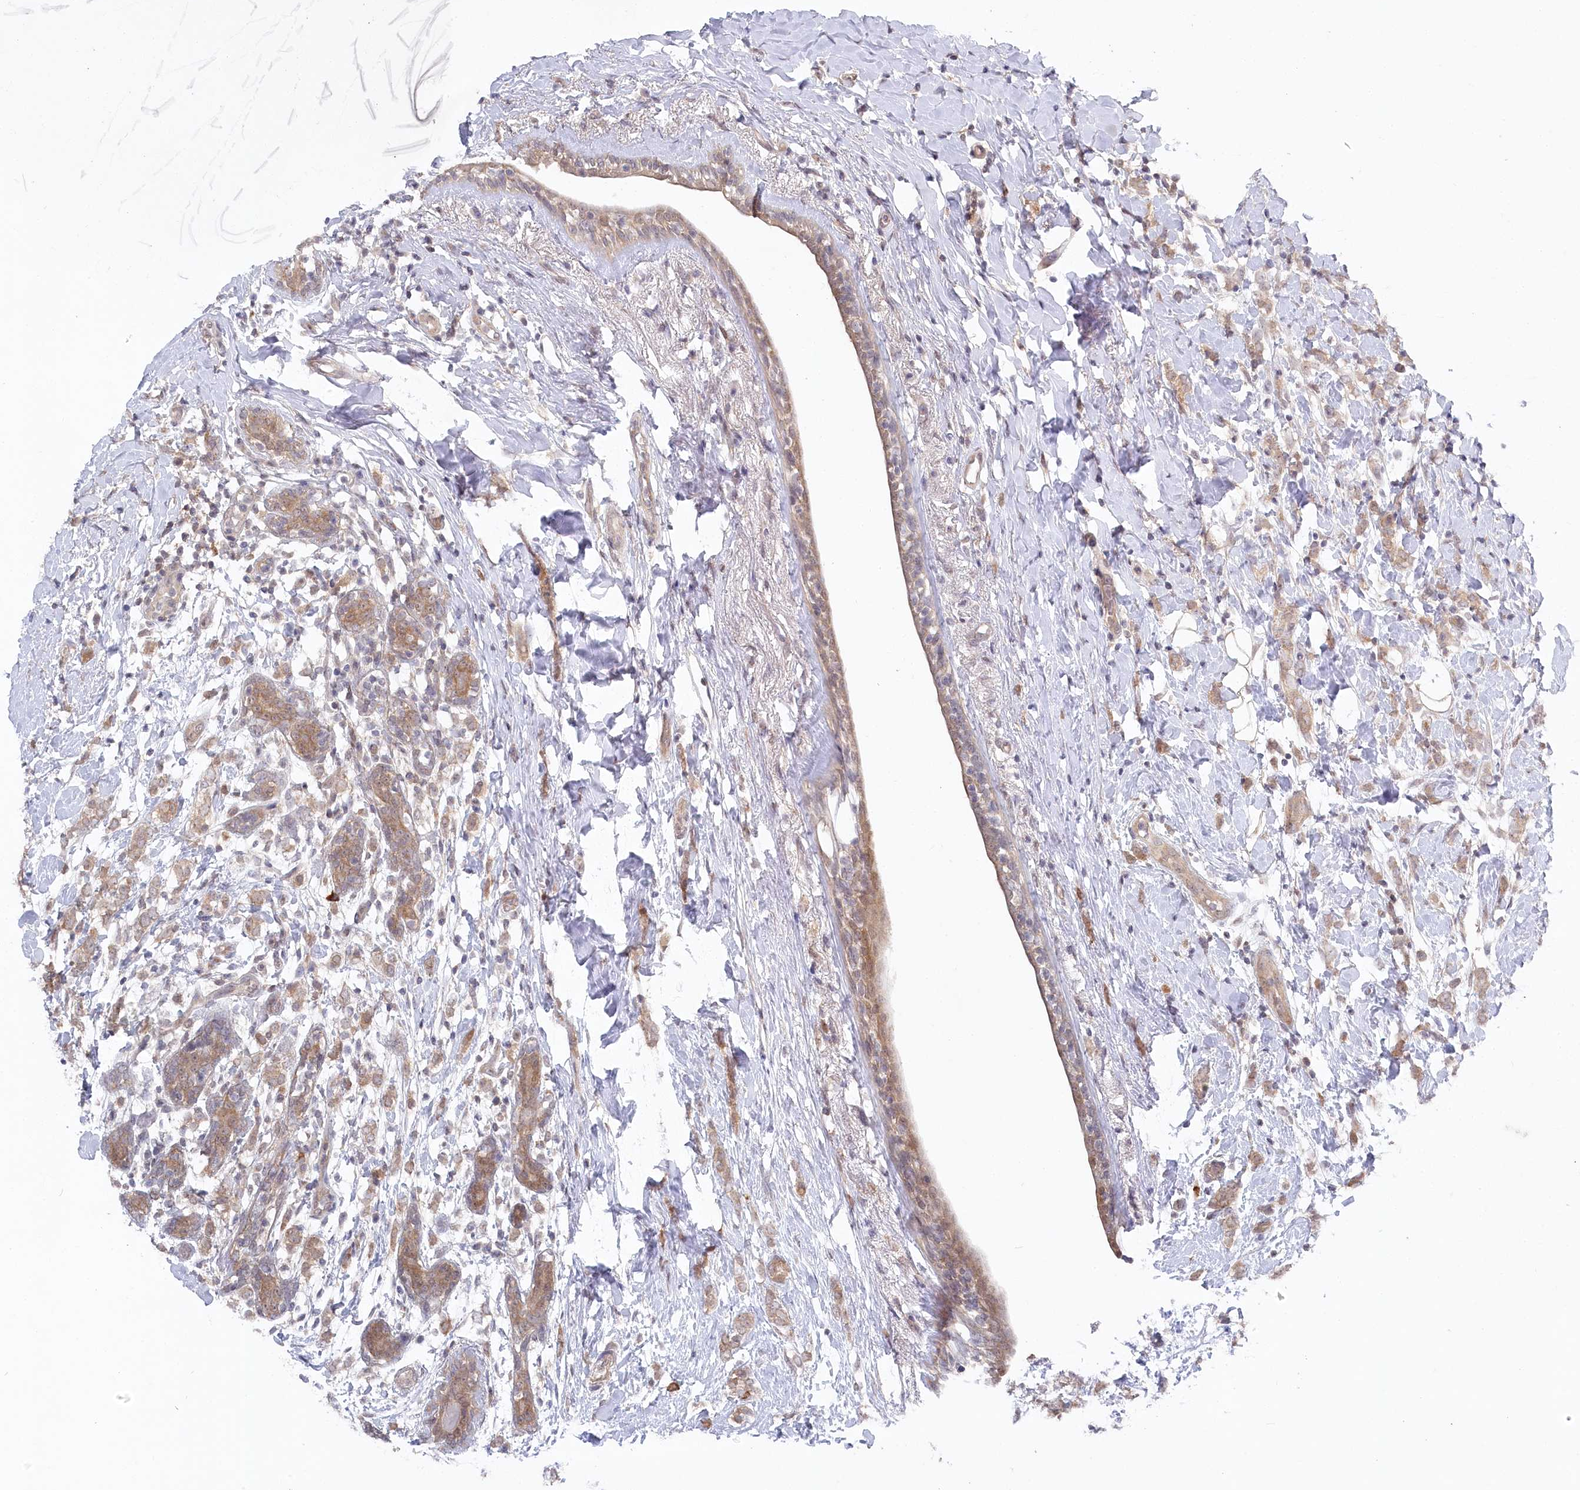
{"staining": {"intensity": "weak", "quantity": ">75%", "location": "cytoplasmic/membranous"}, "tissue": "breast cancer", "cell_type": "Tumor cells", "image_type": "cancer", "snomed": [{"axis": "morphology", "description": "Normal tissue, NOS"}, {"axis": "morphology", "description": "Lobular carcinoma"}, {"axis": "topography", "description": "Breast"}], "caption": "The immunohistochemical stain labels weak cytoplasmic/membranous expression in tumor cells of breast cancer tissue.", "gene": "AAMDC", "patient": {"sex": "female", "age": 47}}